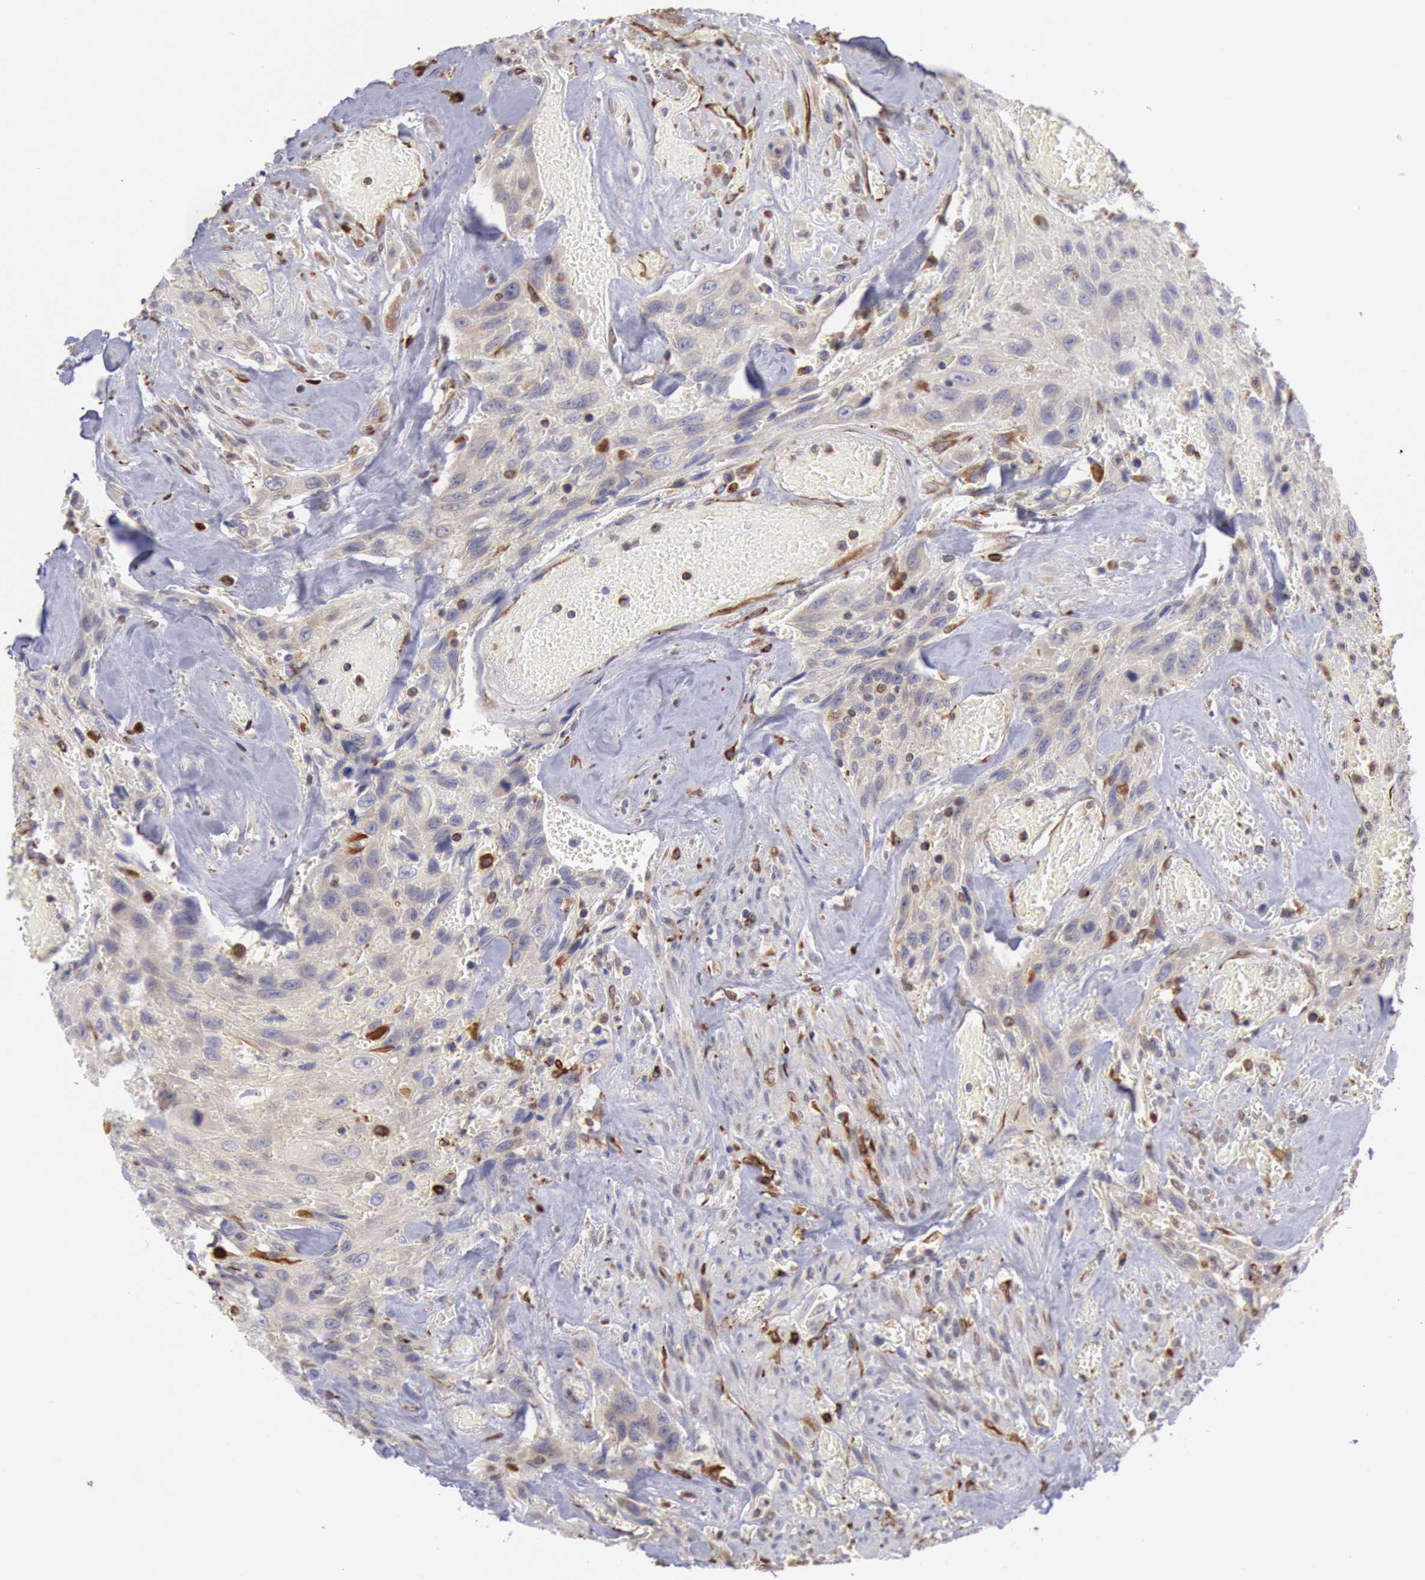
{"staining": {"intensity": "weak", "quantity": ">75%", "location": "cytoplasmic/membranous"}, "tissue": "urothelial cancer", "cell_type": "Tumor cells", "image_type": "cancer", "snomed": [{"axis": "morphology", "description": "Urothelial carcinoma, High grade"}, {"axis": "topography", "description": "Urinary bladder"}], "caption": "Immunohistochemical staining of urothelial carcinoma (high-grade) reveals weak cytoplasmic/membranous protein positivity in about >75% of tumor cells.", "gene": "RNF139", "patient": {"sex": "female", "age": 84}}